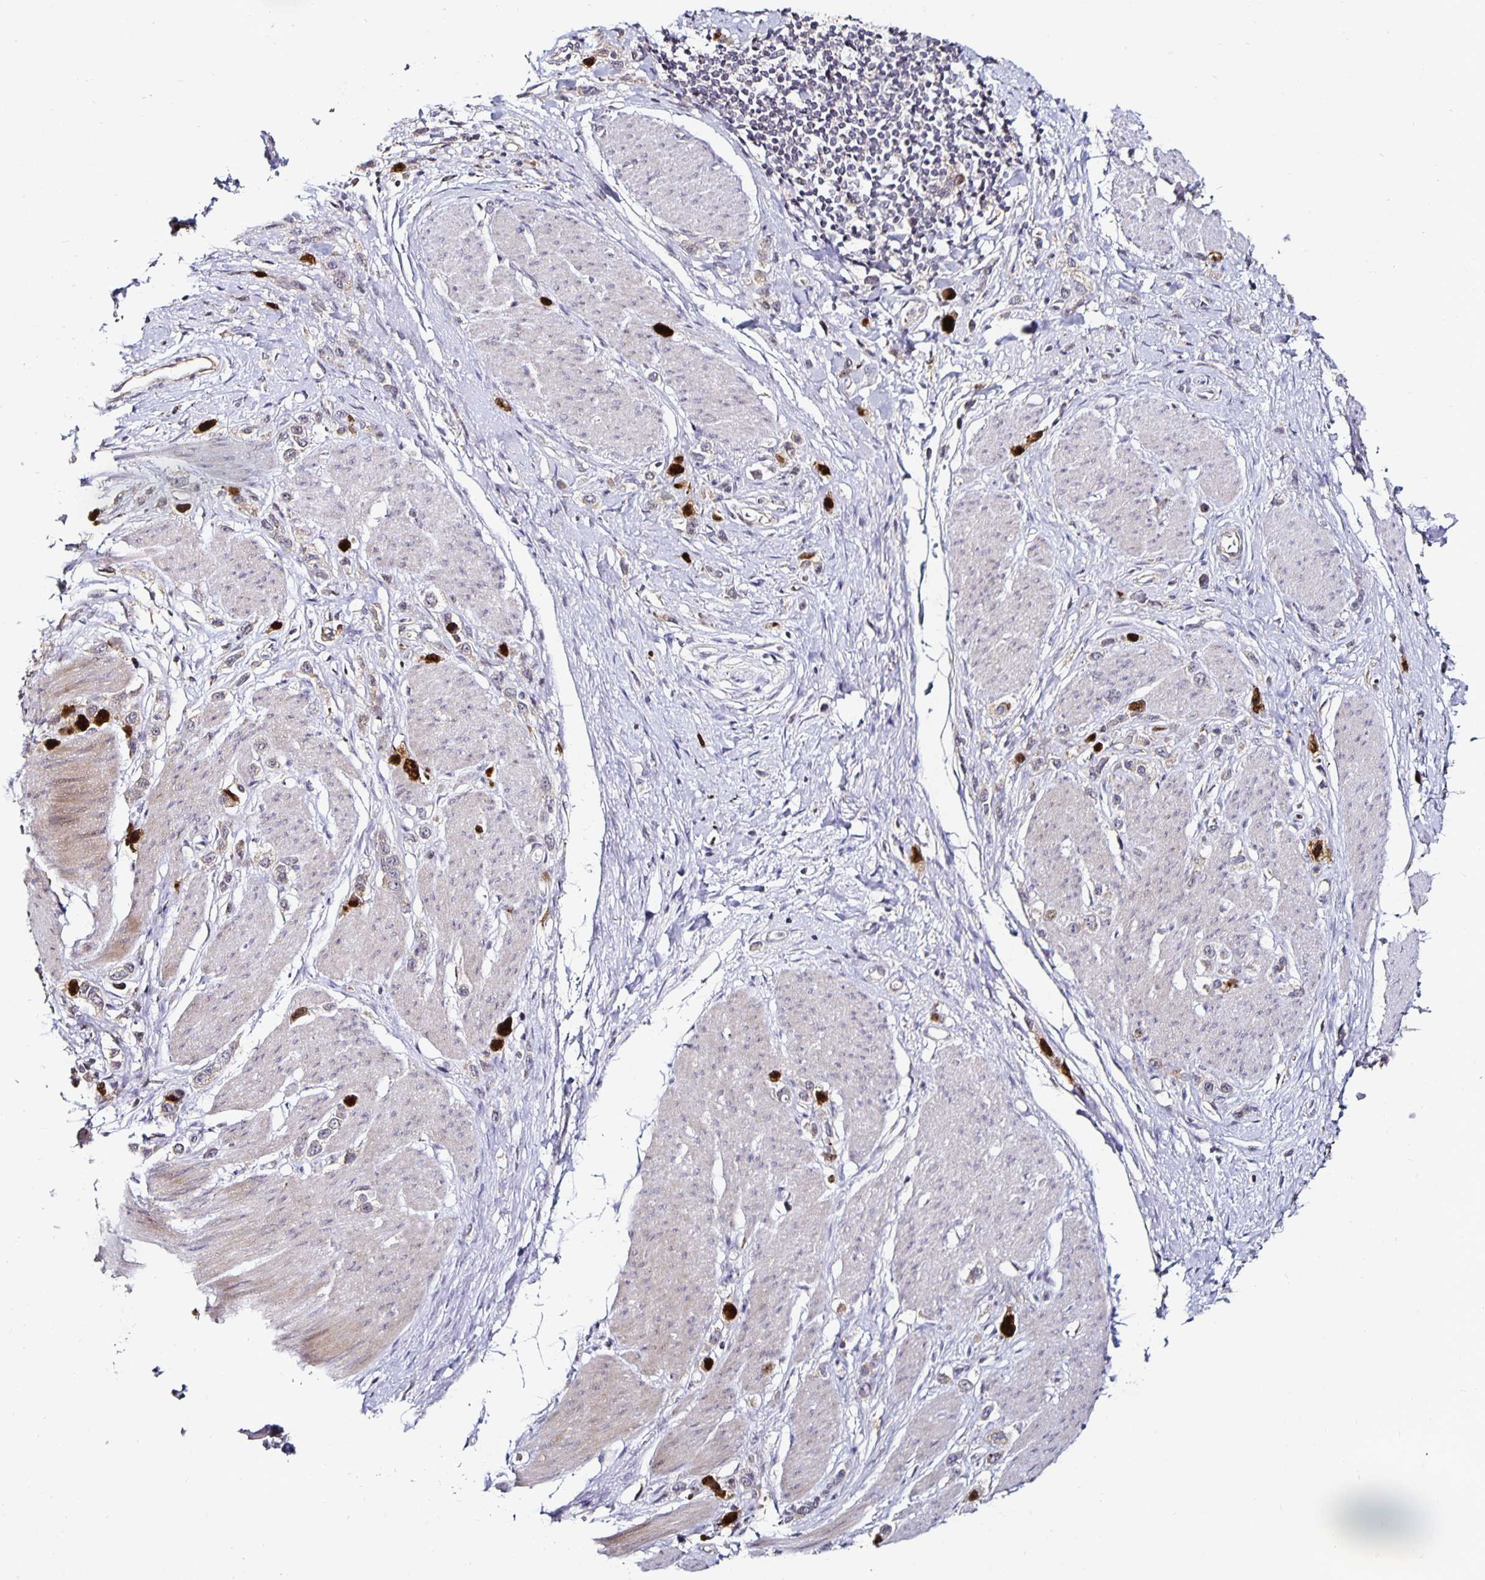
{"staining": {"intensity": "strong", "quantity": "<25%", "location": "nuclear"}, "tissue": "stomach cancer", "cell_type": "Tumor cells", "image_type": "cancer", "snomed": [{"axis": "morphology", "description": "Adenocarcinoma, NOS"}, {"axis": "topography", "description": "Stomach"}], "caption": "Protein staining by immunohistochemistry (IHC) reveals strong nuclear staining in about <25% of tumor cells in stomach adenocarcinoma.", "gene": "ANLN", "patient": {"sex": "female", "age": 65}}